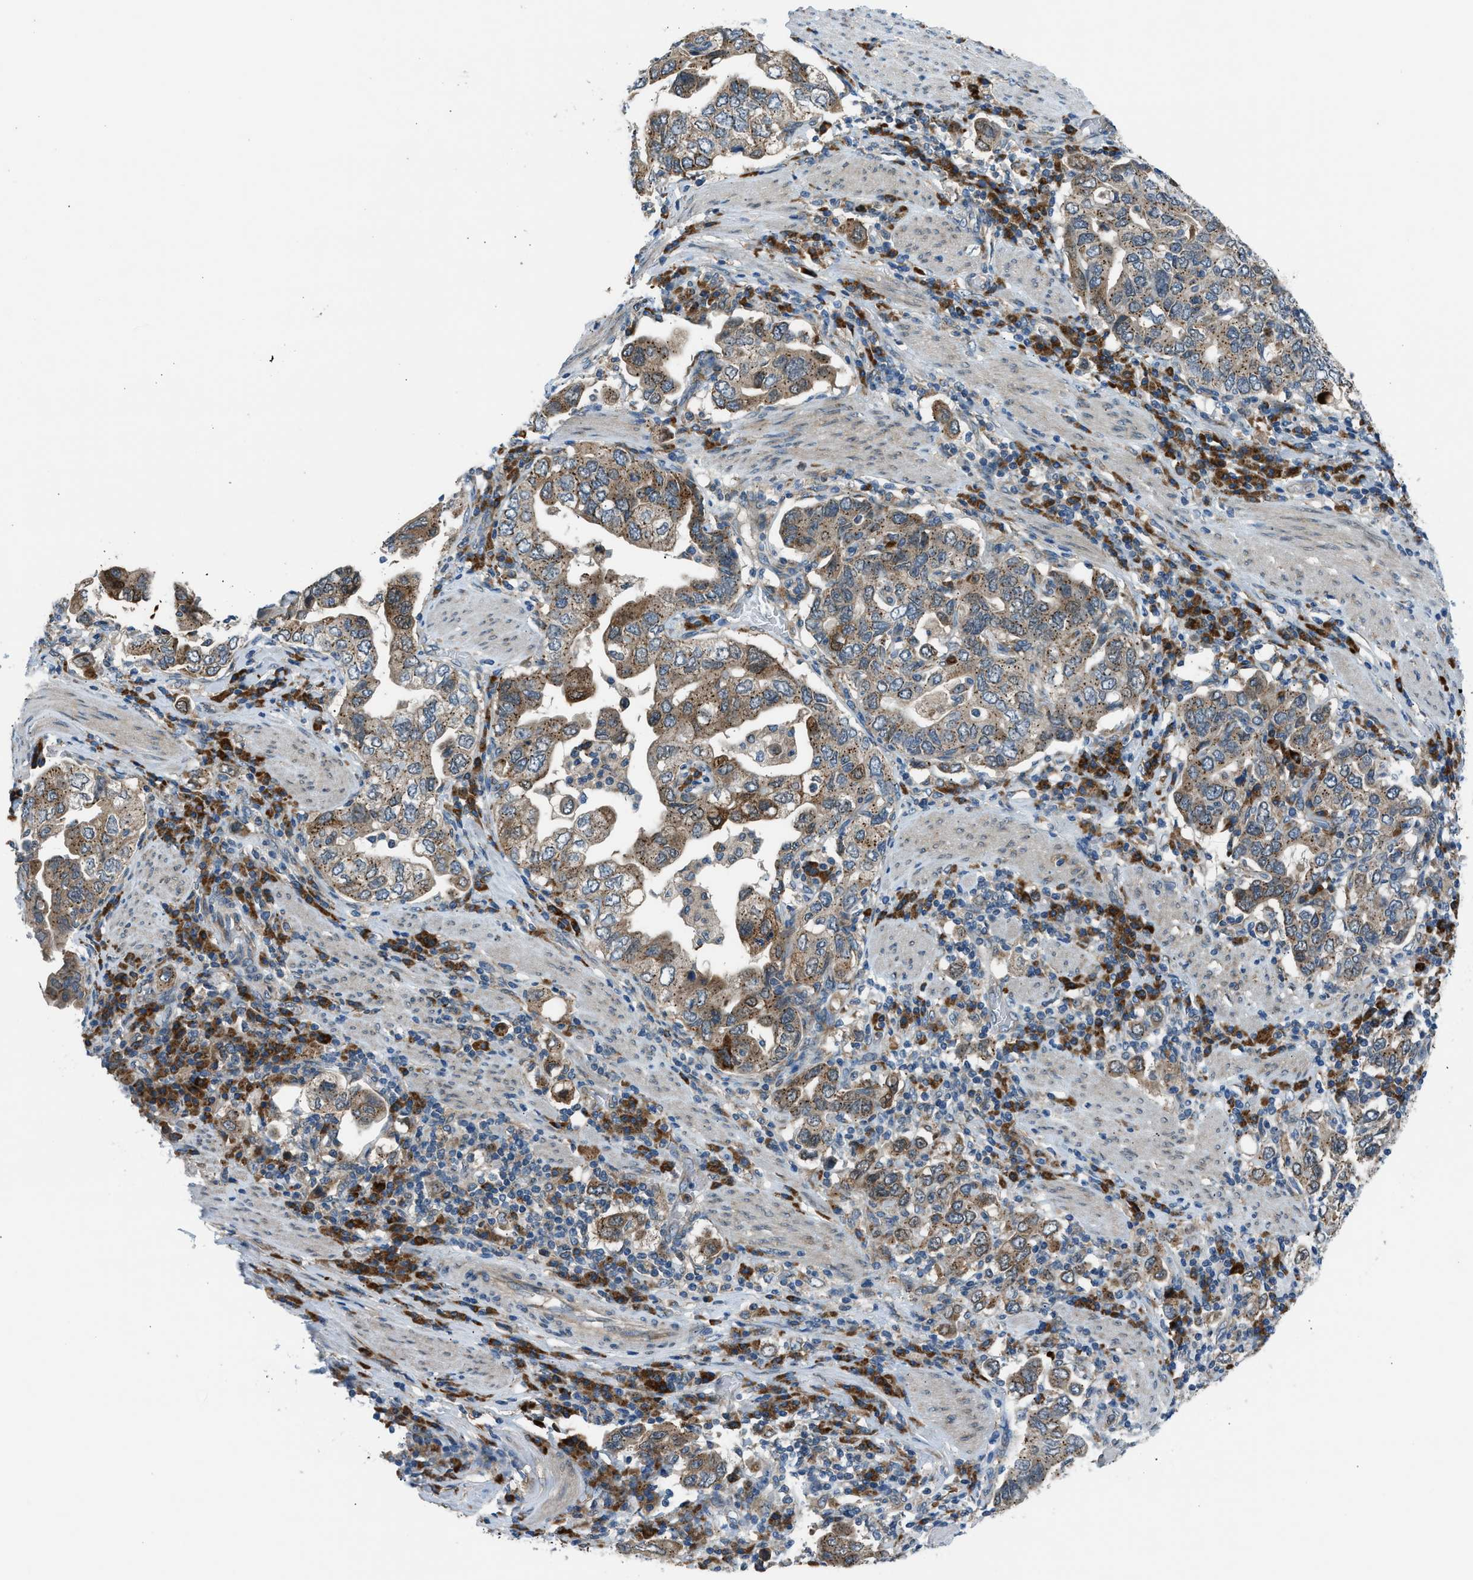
{"staining": {"intensity": "moderate", "quantity": ">75%", "location": "cytoplasmic/membranous"}, "tissue": "stomach cancer", "cell_type": "Tumor cells", "image_type": "cancer", "snomed": [{"axis": "morphology", "description": "Adenocarcinoma, NOS"}, {"axis": "topography", "description": "Stomach, upper"}], "caption": "Protein analysis of stomach adenocarcinoma tissue shows moderate cytoplasmic/membranous positivity in about >75% of tumor cells.", "gene": "EDARADD", "patient": {"sex": "male", "age": 62}}